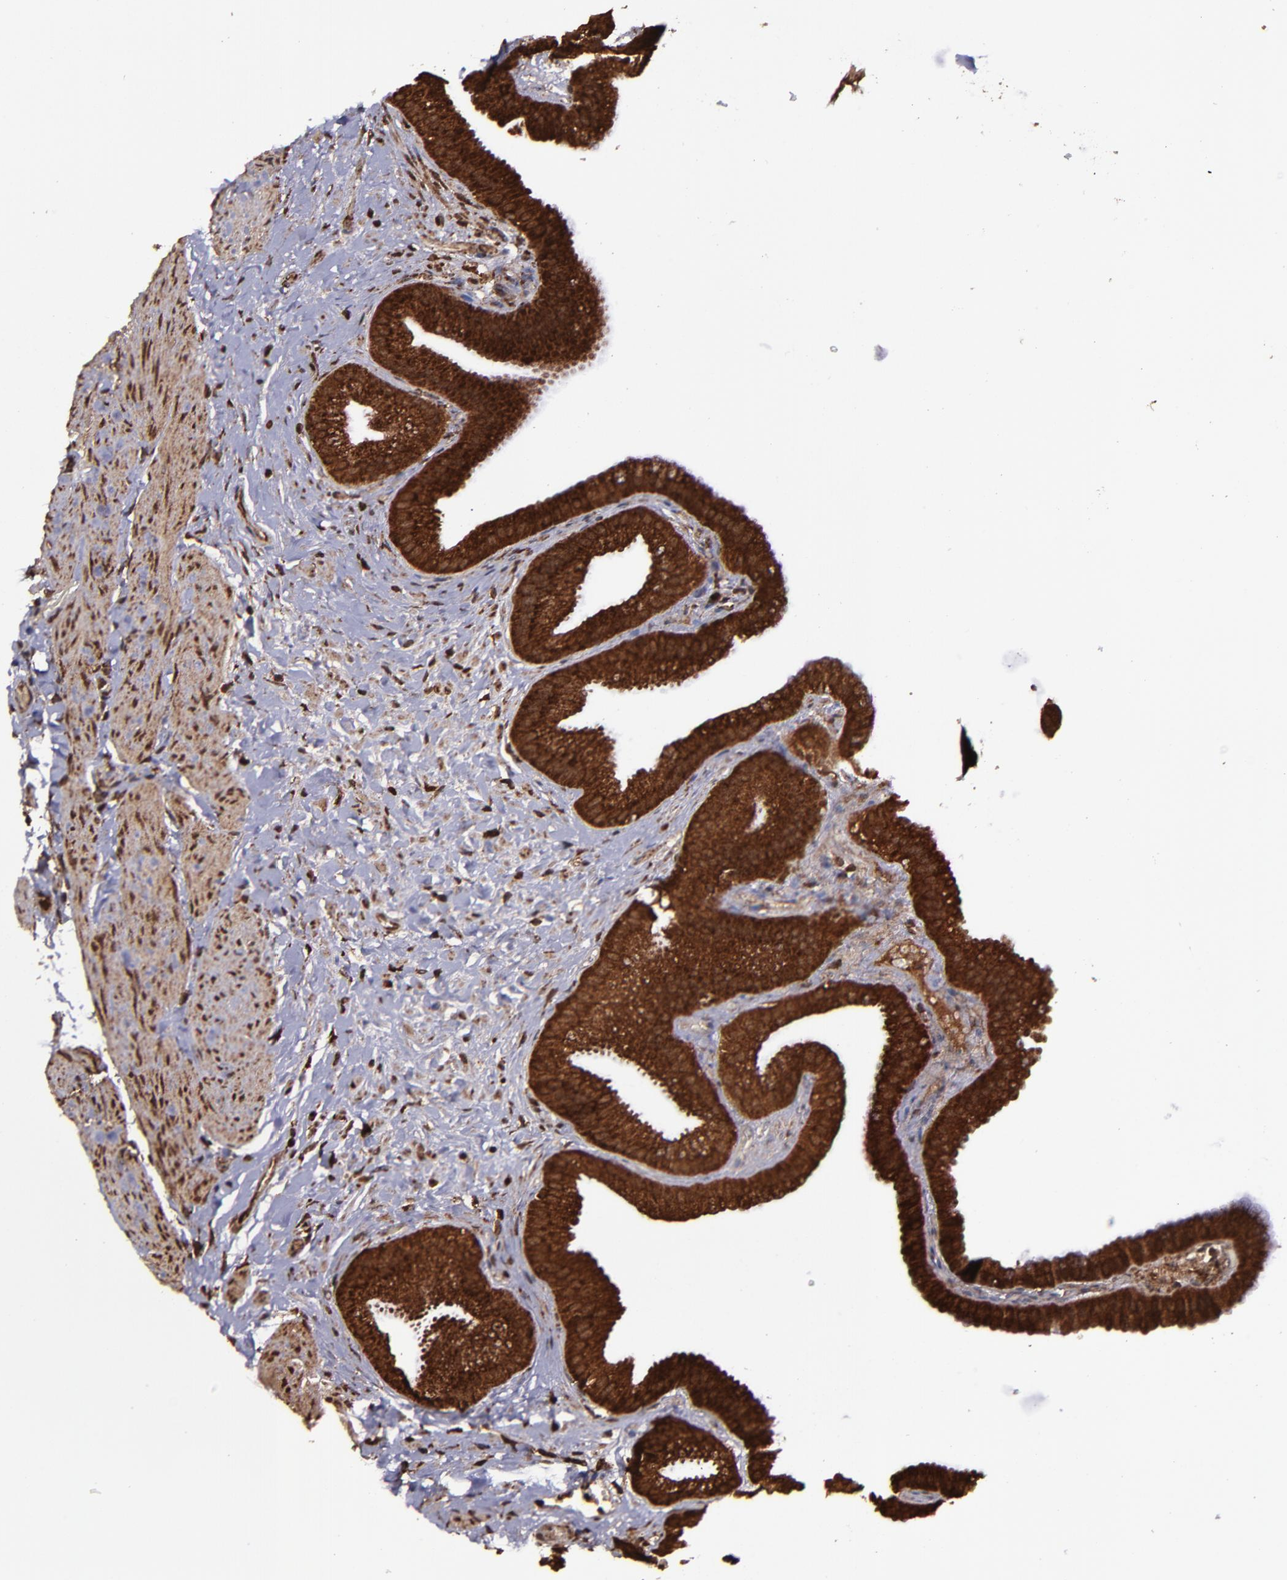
{"staining": {"intensity": "strong", "quantity": ">75%", "location": "cytoplasmic/membranous,nuclear"}, "tissue": "gallbladder", "cell_type": "Glandular cells", "image_type": "normal", "snomed": [{"axis": "morphology", "description": "Normal tissue, NOS"}, {"axis": "topography", "description": "Gallbladder"}], "caption": "Protein staining of unremarkable gallbladder displays strong cytoplasmic/membranous,nuclear positivity in approximately >75% of glandular cells.", "gene": "EIF4ENIF1", "patient": {"sex": "female", "age": 63}}